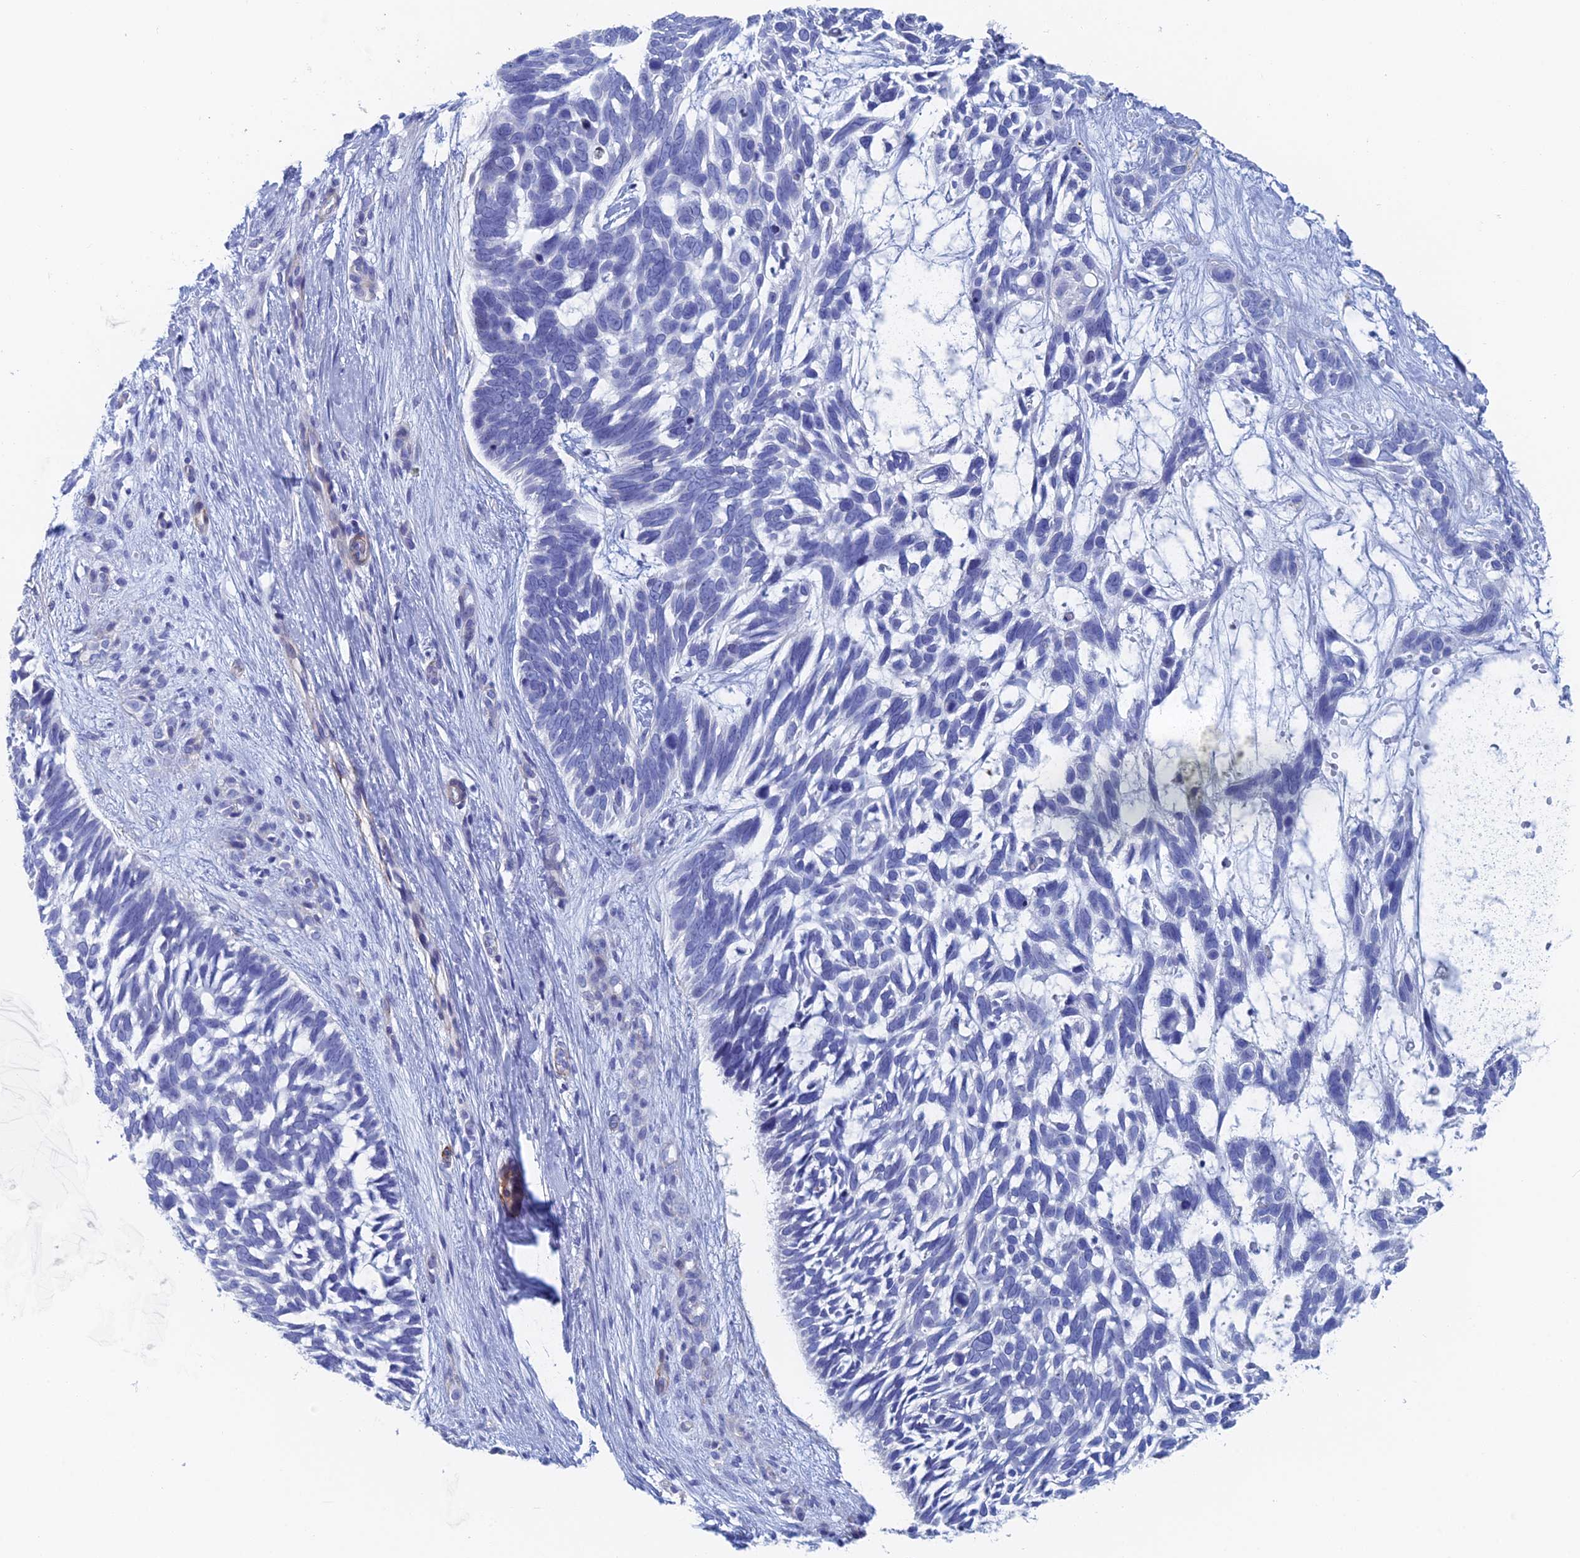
{"staining": {"intensity": "negative", "quantity": "none", "location": "none"}, "tissue": "skin cancer", "cell_type": "Tumor cells", "image_type": "cancer", "snomed": [{"axis": "morphology", "description": "Basal cell carcinoma"}, {"axis": "topography", "description": "Skin"}], "caption": "Tumor cells show no significant expression in skin cancer (basal cell carcinoma). (Immunohistochemistry, brightfield microscopy, high magnification).", "gene": "KCNK18", "patient": {"sex": "male", "age": 88}}